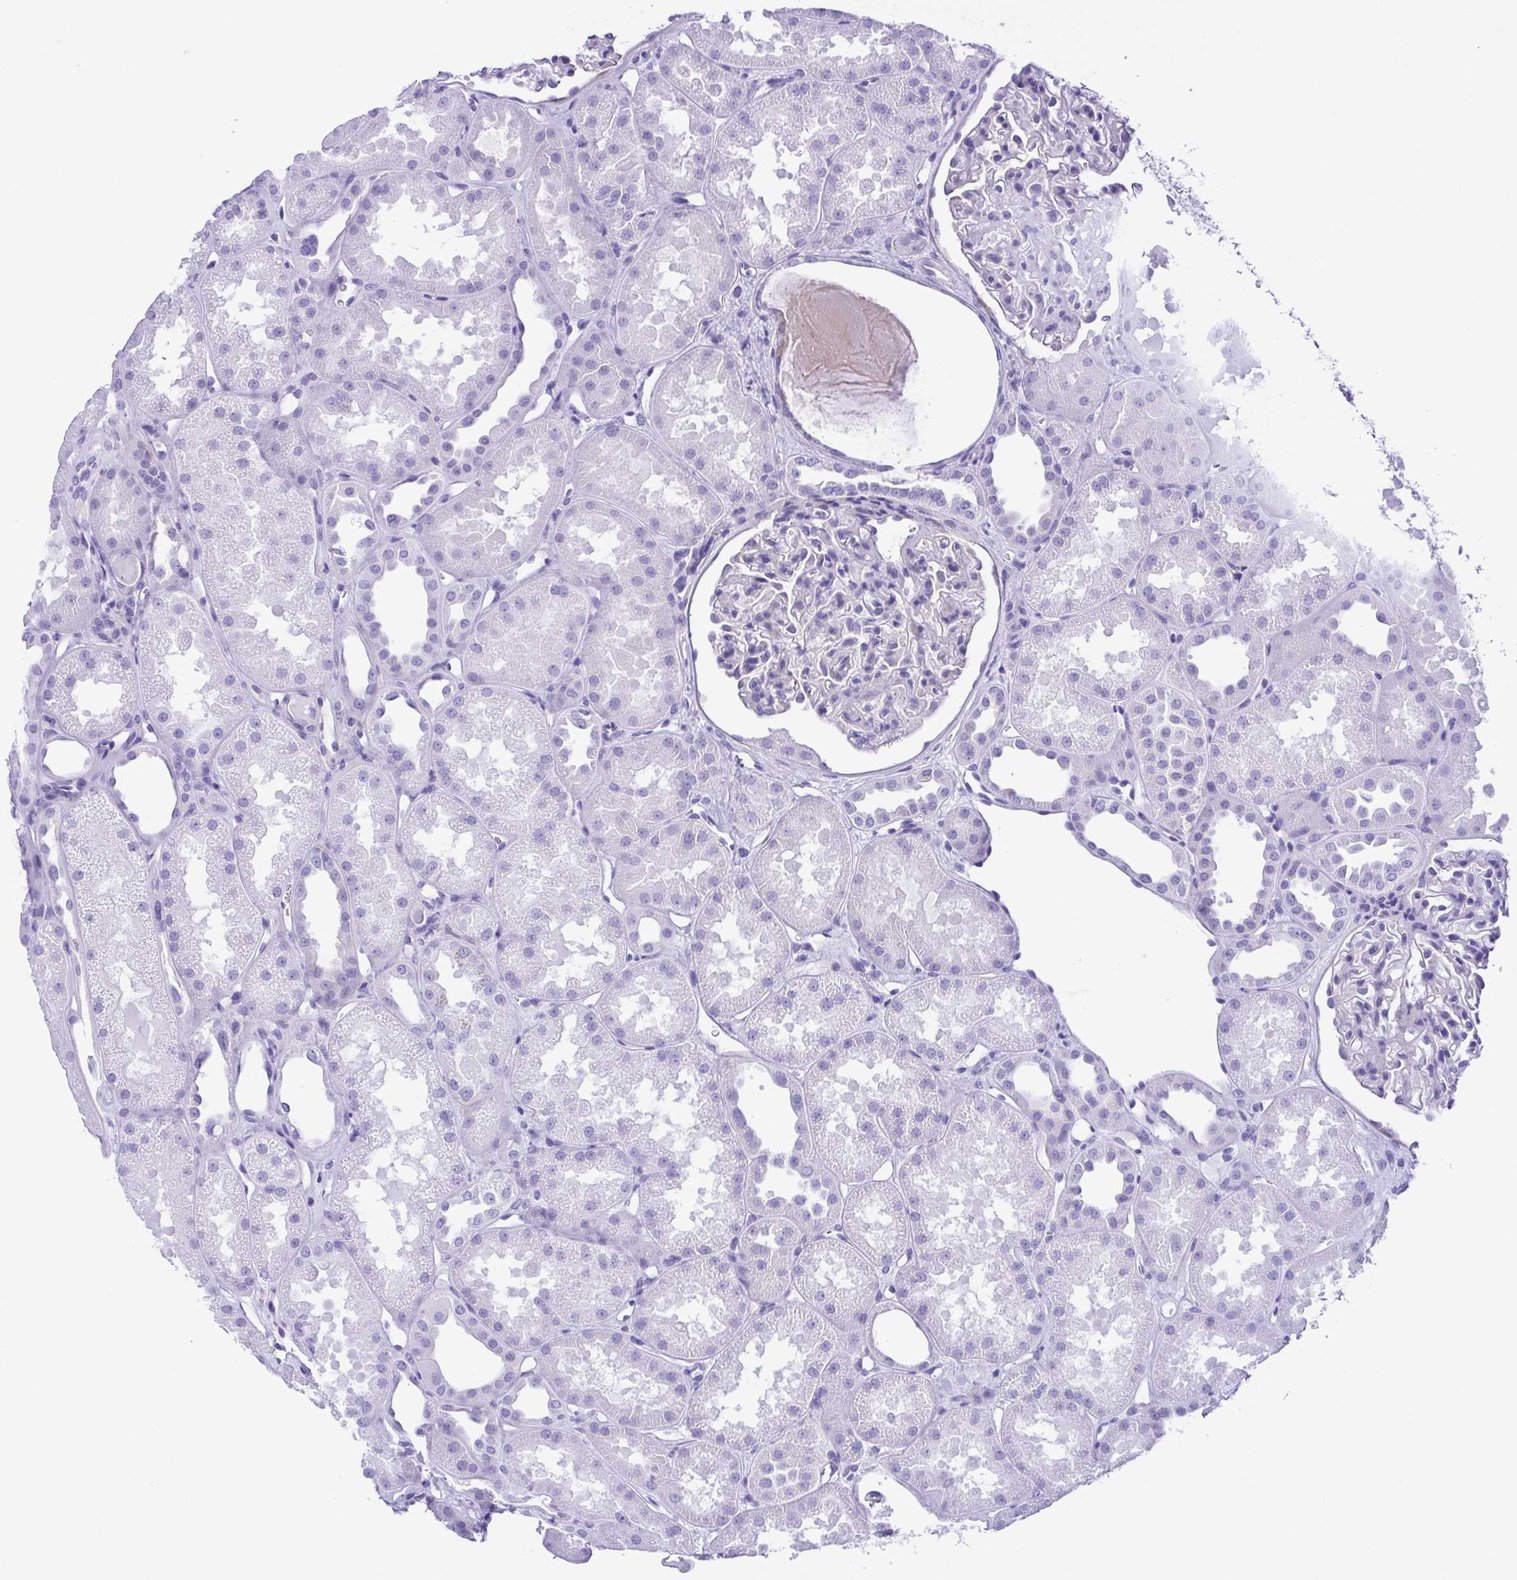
{"staining": {"intensity": "negative", "quantity": "none", "location": "none"}, "tissue": "kidney", "cell_type": "Cells in glomeruli", "image_type": "normal", "snomed": [{"axis": "morphology", "description": "Normal tissue, NOS"}, {"axis": "topography", "description": "Kidney"}], "caption": "IHC photomicrograph of benign human kidney stained for a protein (brown), which exhibits no expression in cells in glomeruli.", "gene": "PAK3", "patient": {"sex": "male", "age": 61}}